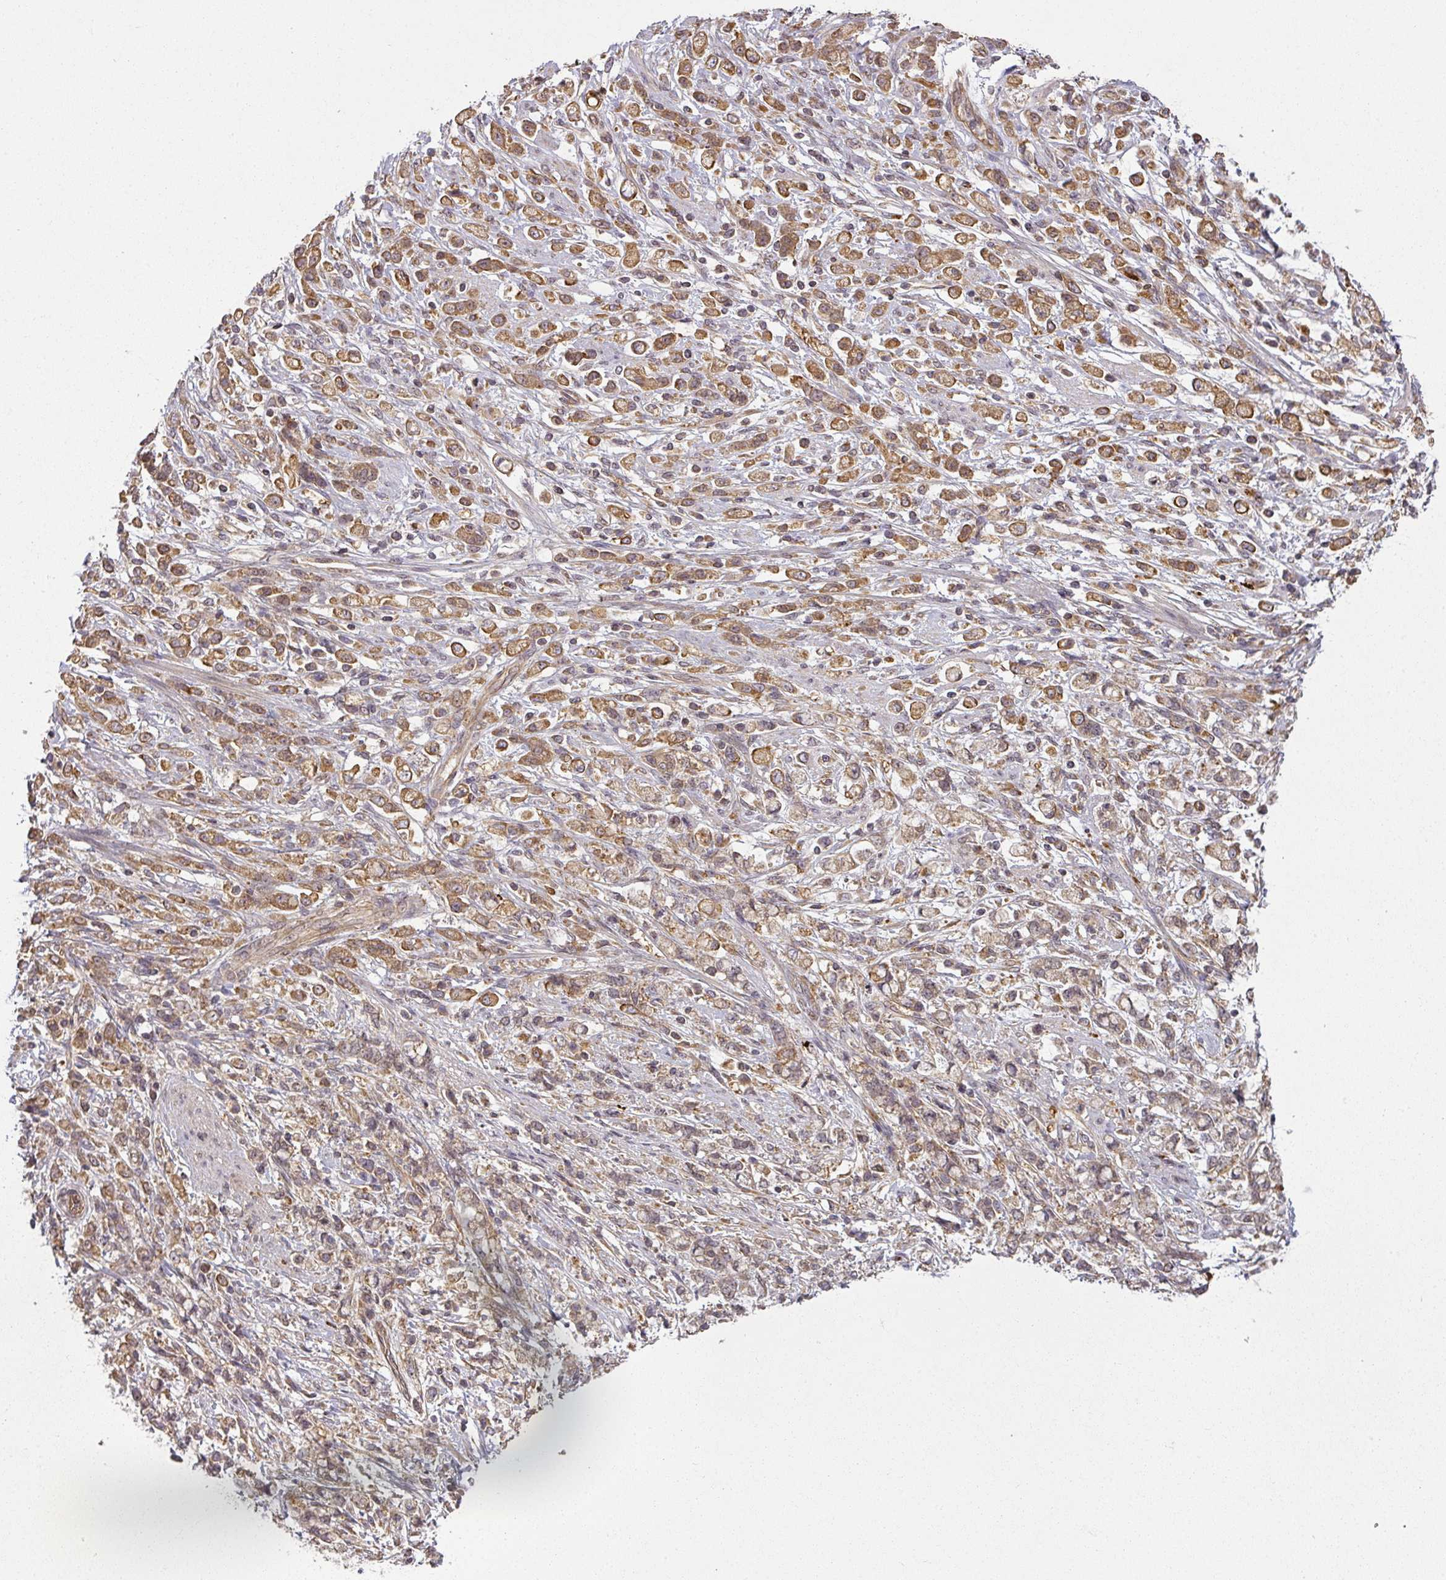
{"staining": {"intensity": "moderate", "quantity": ">75%", "location": "cytoplasmic/membranous"}, "tissue": "stomach cancer", "cell_type": "Tumor cells", "image_type": "cancer", "snomed": [{"axis": "morphology", "description": "Adenocarcinoma, NOS"}, {"axis": "topography", "description": "Stomach"}], "caption": "Stomach adenocarcinoma was stained to show a protein in brown. There is medium levels of moderate cytoplasmic/membranous positivity in about >75% of tumor cells.", "gene": "DIMT1", "patient": {"sex": "female", "age": 60}}